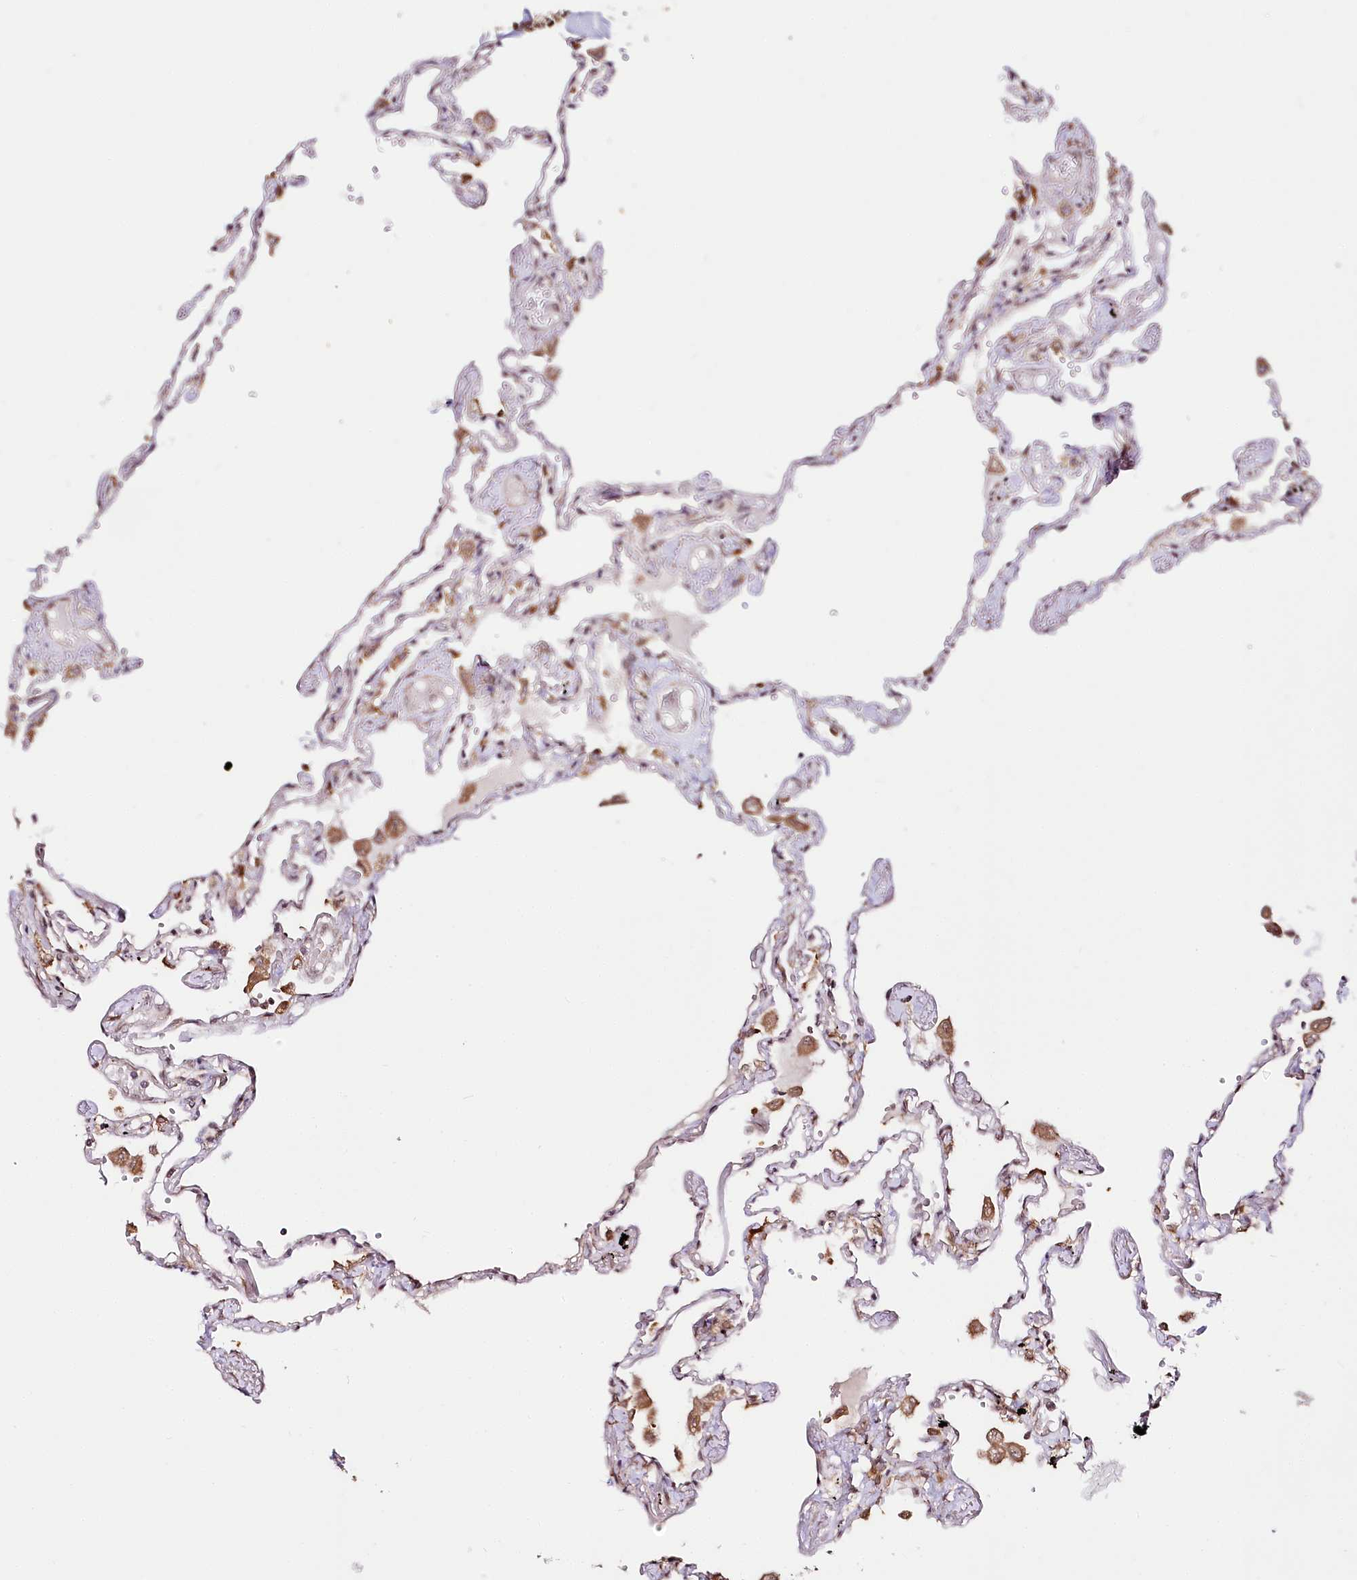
{"staining": {"intensity": "moderate", "quantity": "<25%", "location": "cytoplasmic/membranous"}, "tissue": "lung", "cell_type": "Alveolar cells", "image_type": "normal", "snomed": [{"axis": "morphology", "description": "Normal tissue, NOS"}, {"axis": "topography", "description": "Lung"}], "caption": "Unremarkable lung demonstrates moderate cytoplasmic/membranous staining in about <25% of alveolar cells (IHC, brightfield microscopy, high magnification)..", "gene": "CNPY2", "patient": {"sex": "female", "age": 67}}